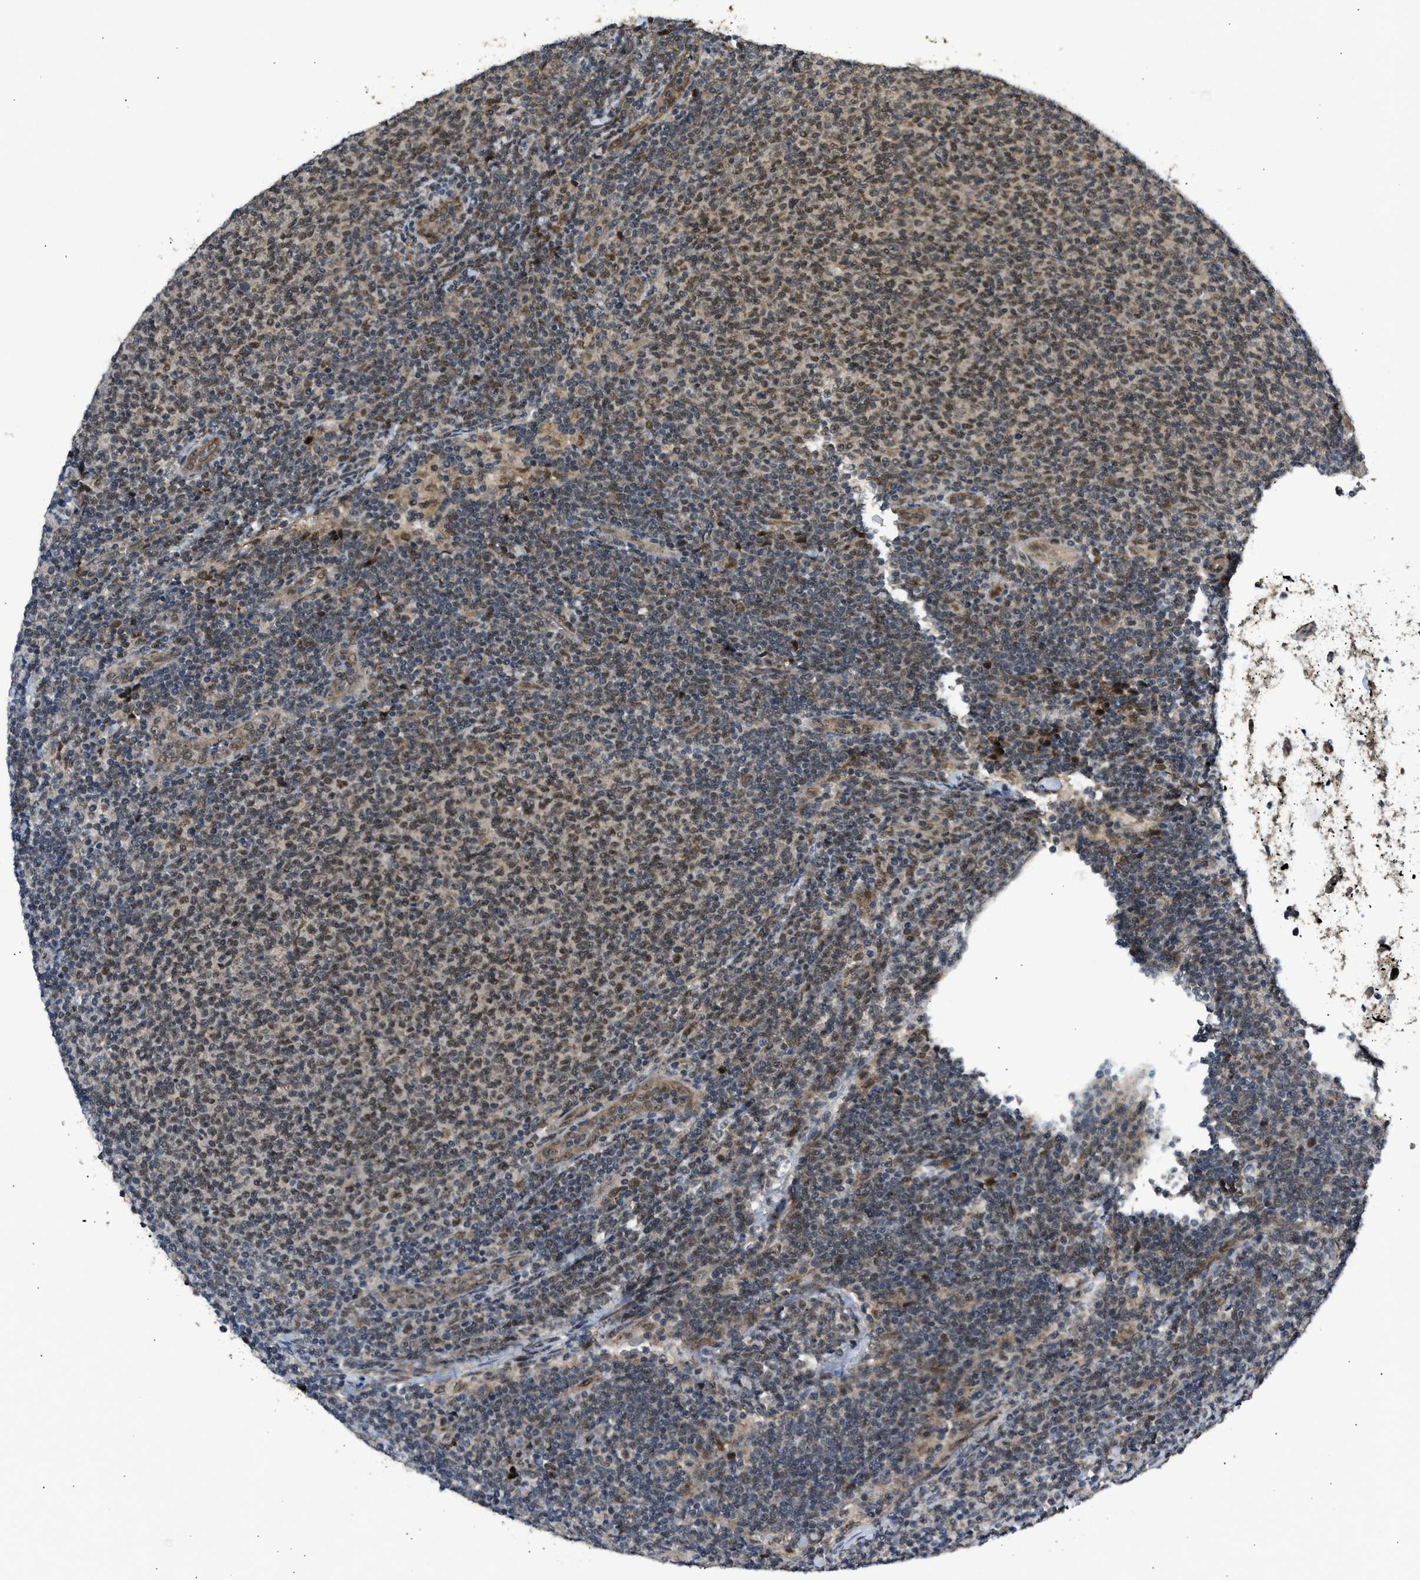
{"staining": {"intensity": "weak", "quantity": "25%-75%", "location": "cytoplasmic/membranous,nuclear"}, "tissue": "lymphoma", "cell_type": "Tumor cells", "image_type": "cancer", "snomed": [{"axis": "morphology", "description": "Malignant lymphoma, non-Hodgkin's type, Low grade"}, {"axis": "topography", "description": "Lymph node"}], "caption": "This micrograph demonstrates malignant lymphoma, non-Hodgkin's type (low-grade) stained with IHC to label a protein in brown. The cytoplasmic/membranous and nuclear of tumor cells show weak positivity for the protein. Nuclei are counter-stained blue.", "gene": "GET1", "patient": {"sex": "male", "age": 66}}